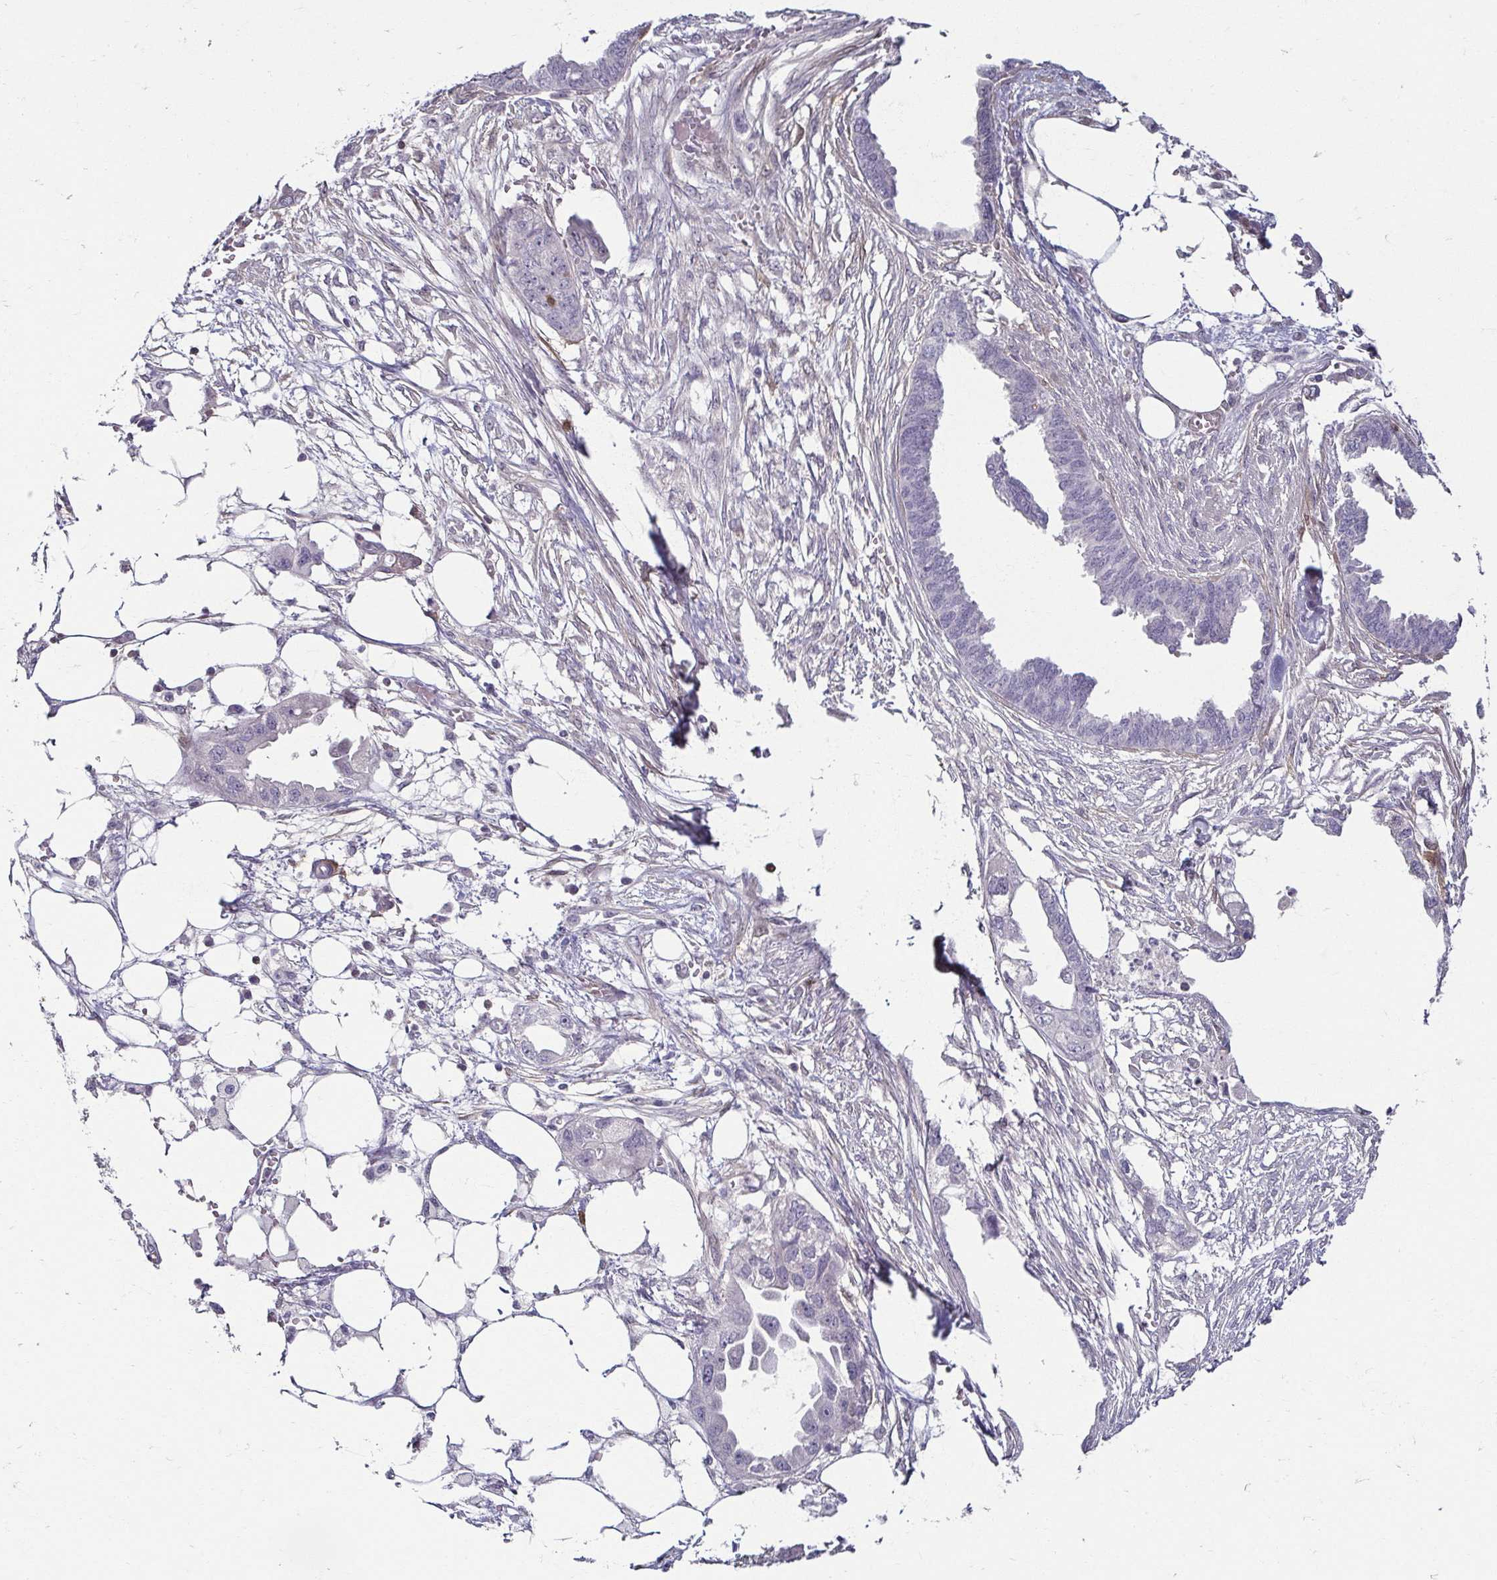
{"staining": {"intensity": "negative", "quantity": "none", "location": "none"}, "tissue": "endometrial cancer", "cell_type": "Tumor cells", "image_type": "cancer", "snomed": [{"axis": "morphology", "description": "Adenocarcinoma, NOS"}, {"axis": "morphology", "description": "Adenocarcinoma, metastatic, NOS"}, {"axis": "topography", "description": "Adipose tissue"}, {"axis": "topography", "description": "Endometrium"}], "caption": "Tumor cells are negative for brown protein staining in adenocarcinoma (endometrial).", "gene": "HOPX", "patient": {"sex": "female", "age": 67}}